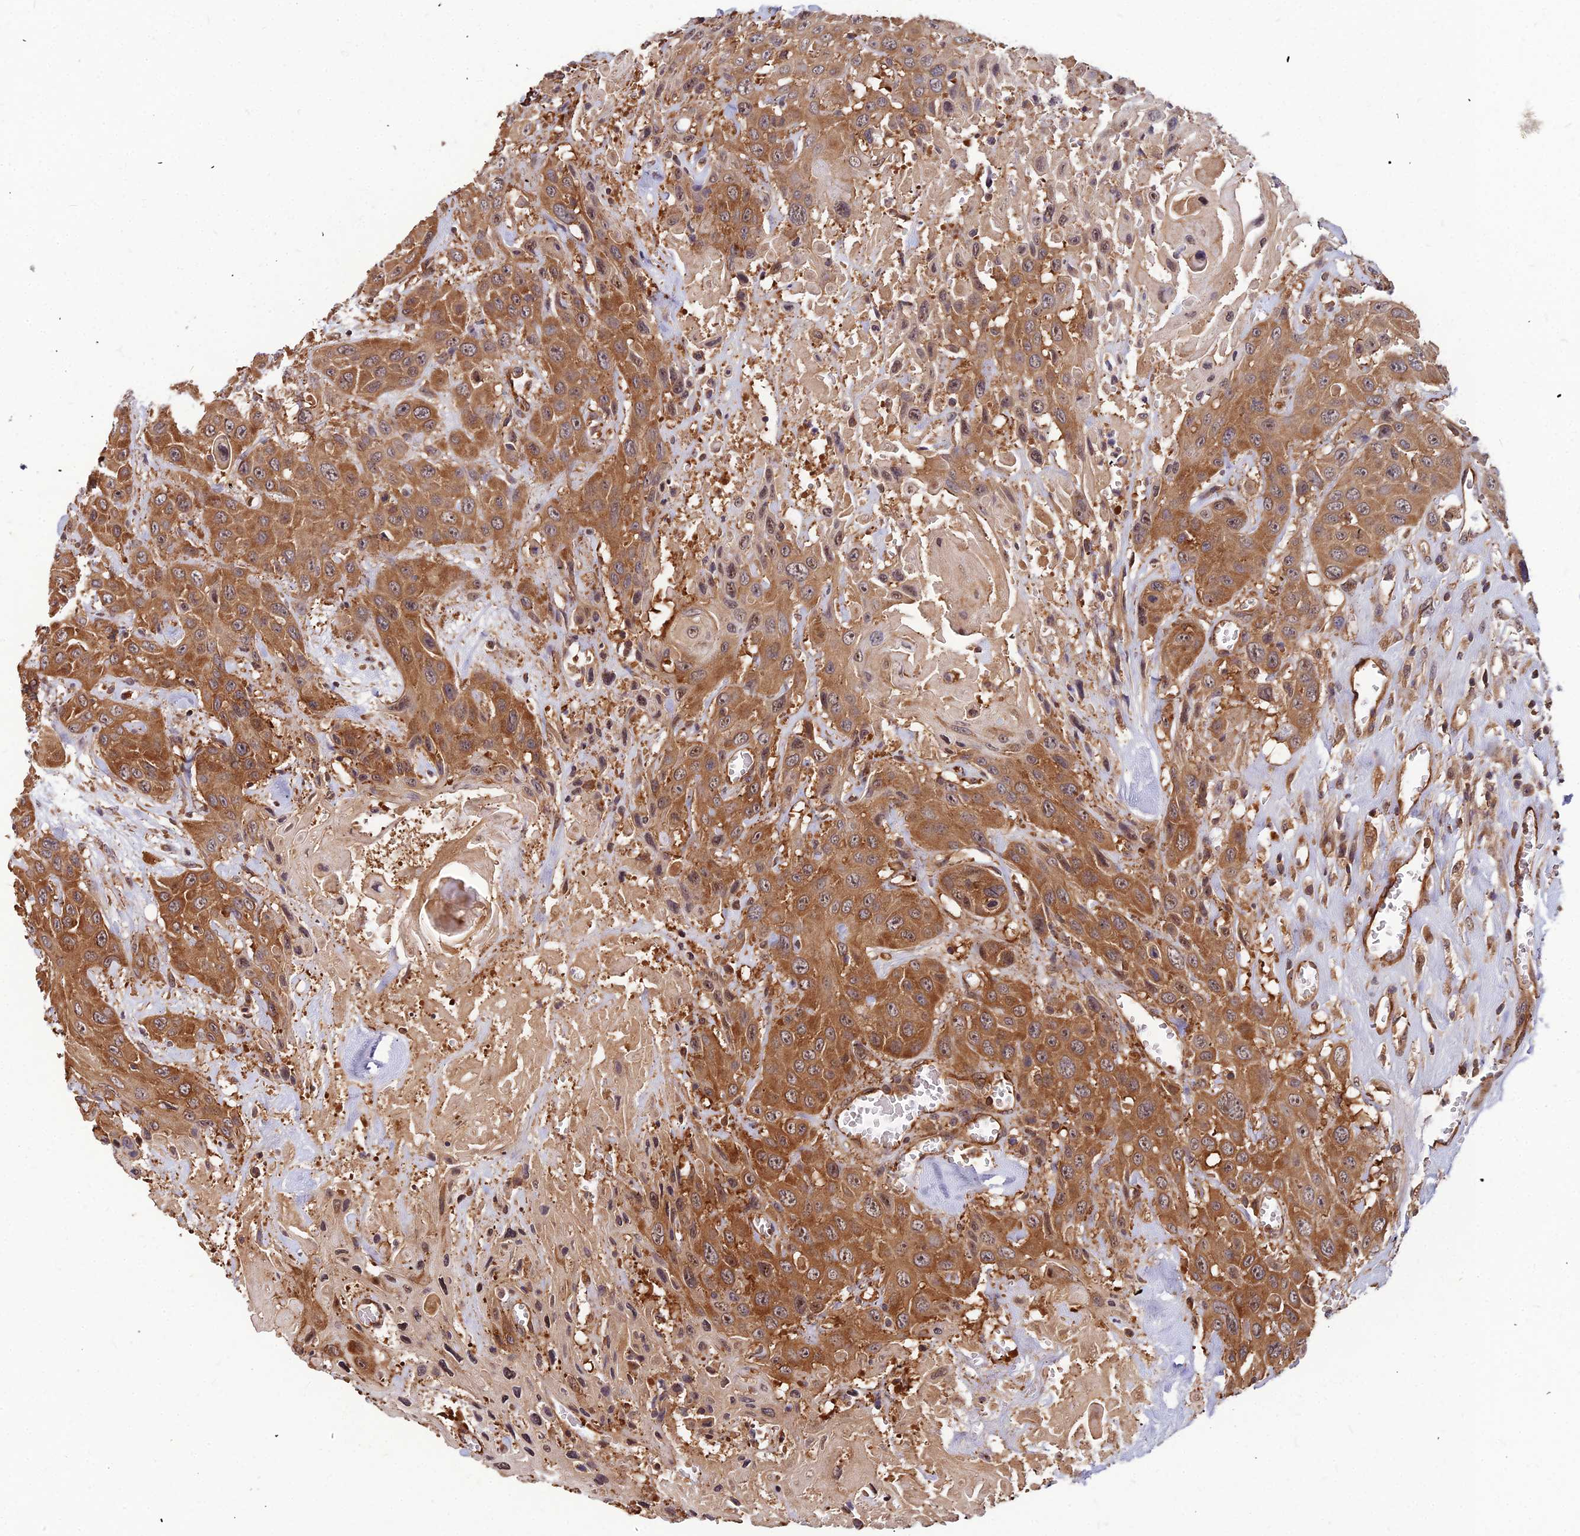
{"staining": {"intensity": "strong", "quantity": ">75%", "location": "cytoplasmic/membranous"}, "tissue": "head and neck cancer", "cell_type": "Tumor cells", "image_type": "cancer", "snomed": [{"axis": "morphology", "description": "Squamous cell carcinoma, NOS"}, {"axis": "topography", "description": "Head-Neck"}], "caption": "Immunohistochemical staining of head and neck squamous cell carcinoma shows high levels of strong cytoplasmic/membranous protein staining in about >75% of tumor cells.", "gene": "ZNF467", "patient": {"sex": "male", "age": 81}}